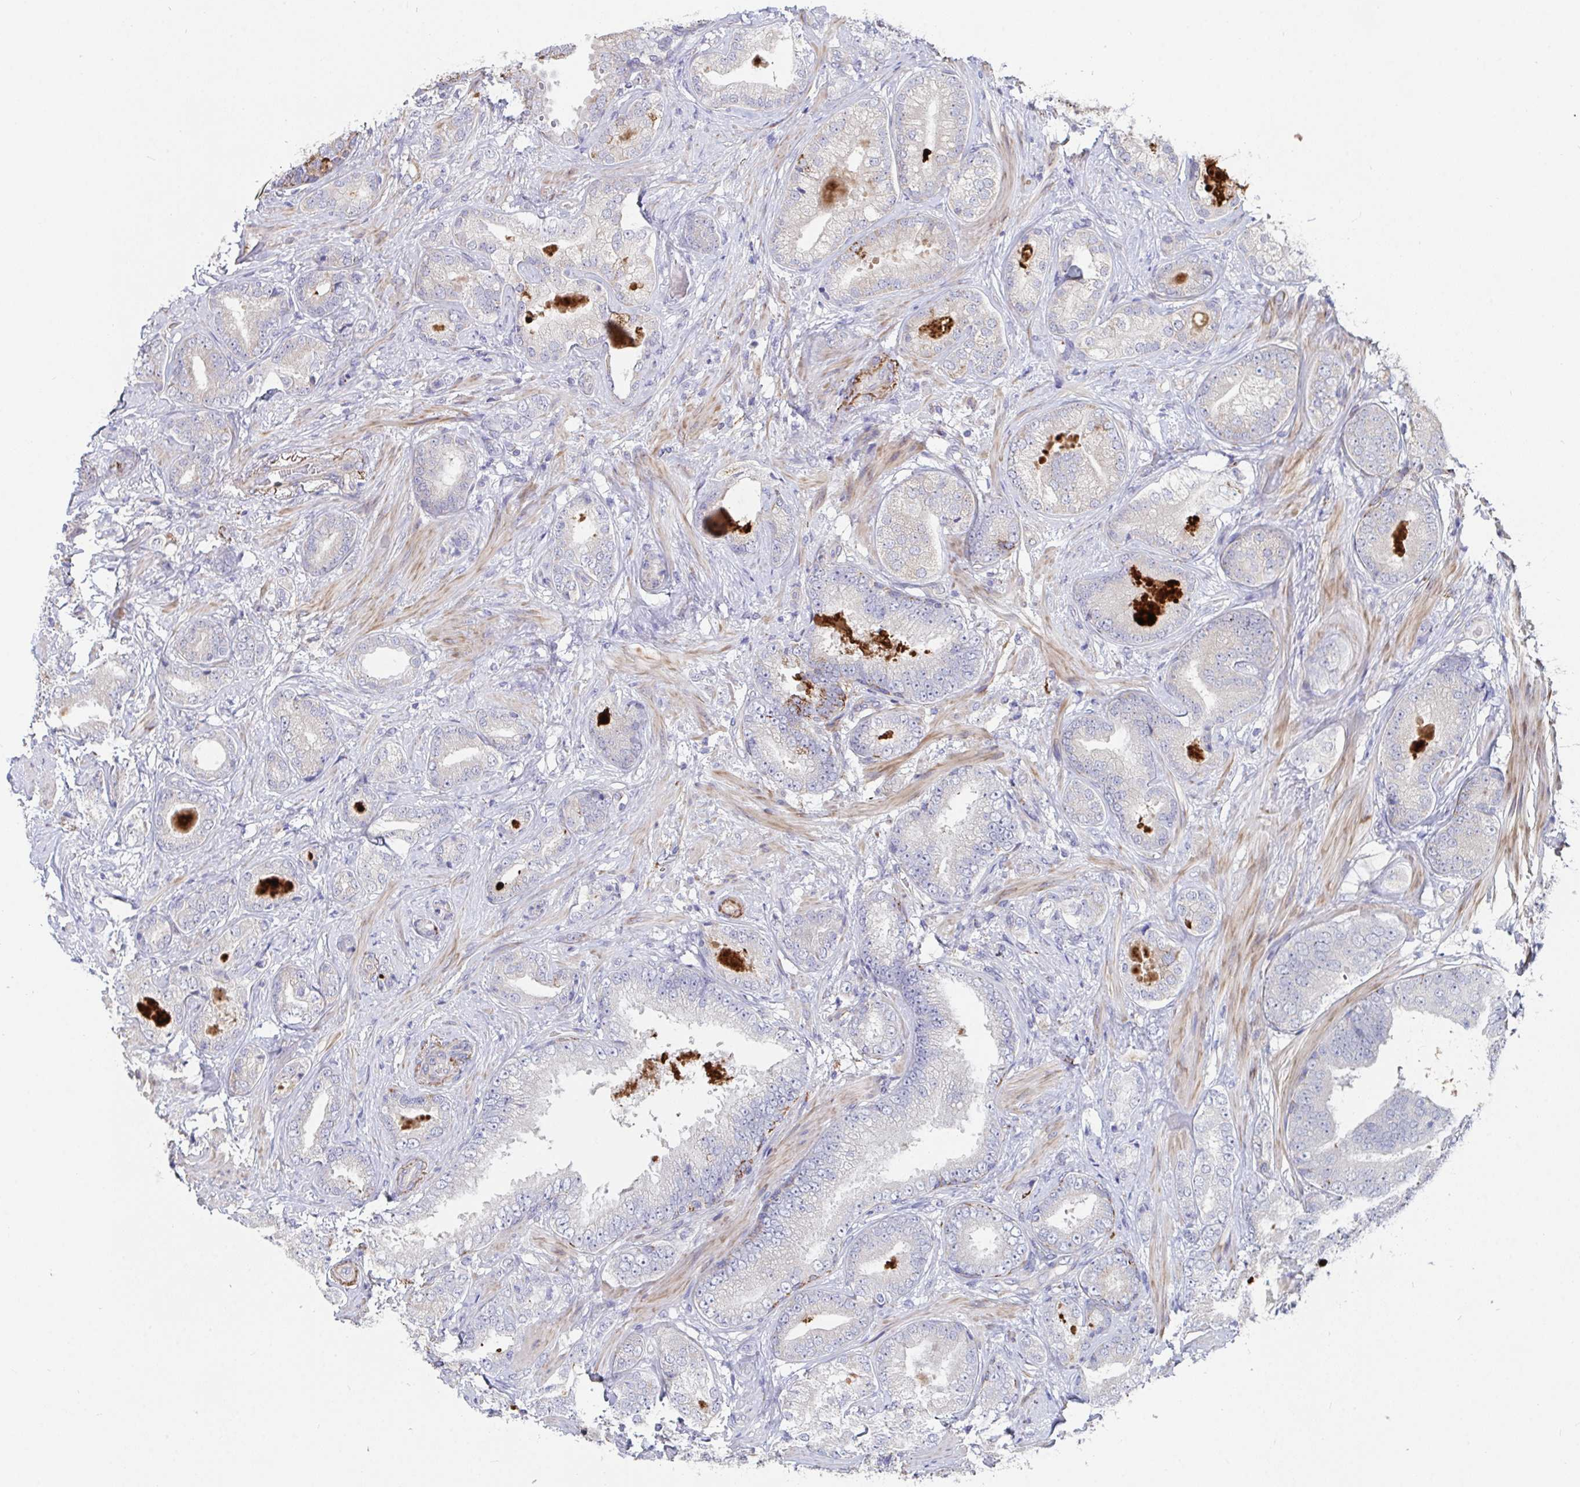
{"staining": {"intensity": "strong", "quantity": "<25%", "location": "cytoplasmic/membranous"}, "tissue": "prostate cancer", "cell_type": "Tumor cells", "image_type": "cancer", "snomed": [{"axis": "morphology", "description": "Adenocarcinoma, High grade"}, {"axis": "topography", "description": "Prostate"}], "caption": "This is a histology image of immunohistochemistry (IHC) staining of prostate cancer, which shows strong positivity in the cytoplasmic/membranous of tumor cells.", "gene": "FAM156B", "patient": {"sex": "male", "age": 62}}